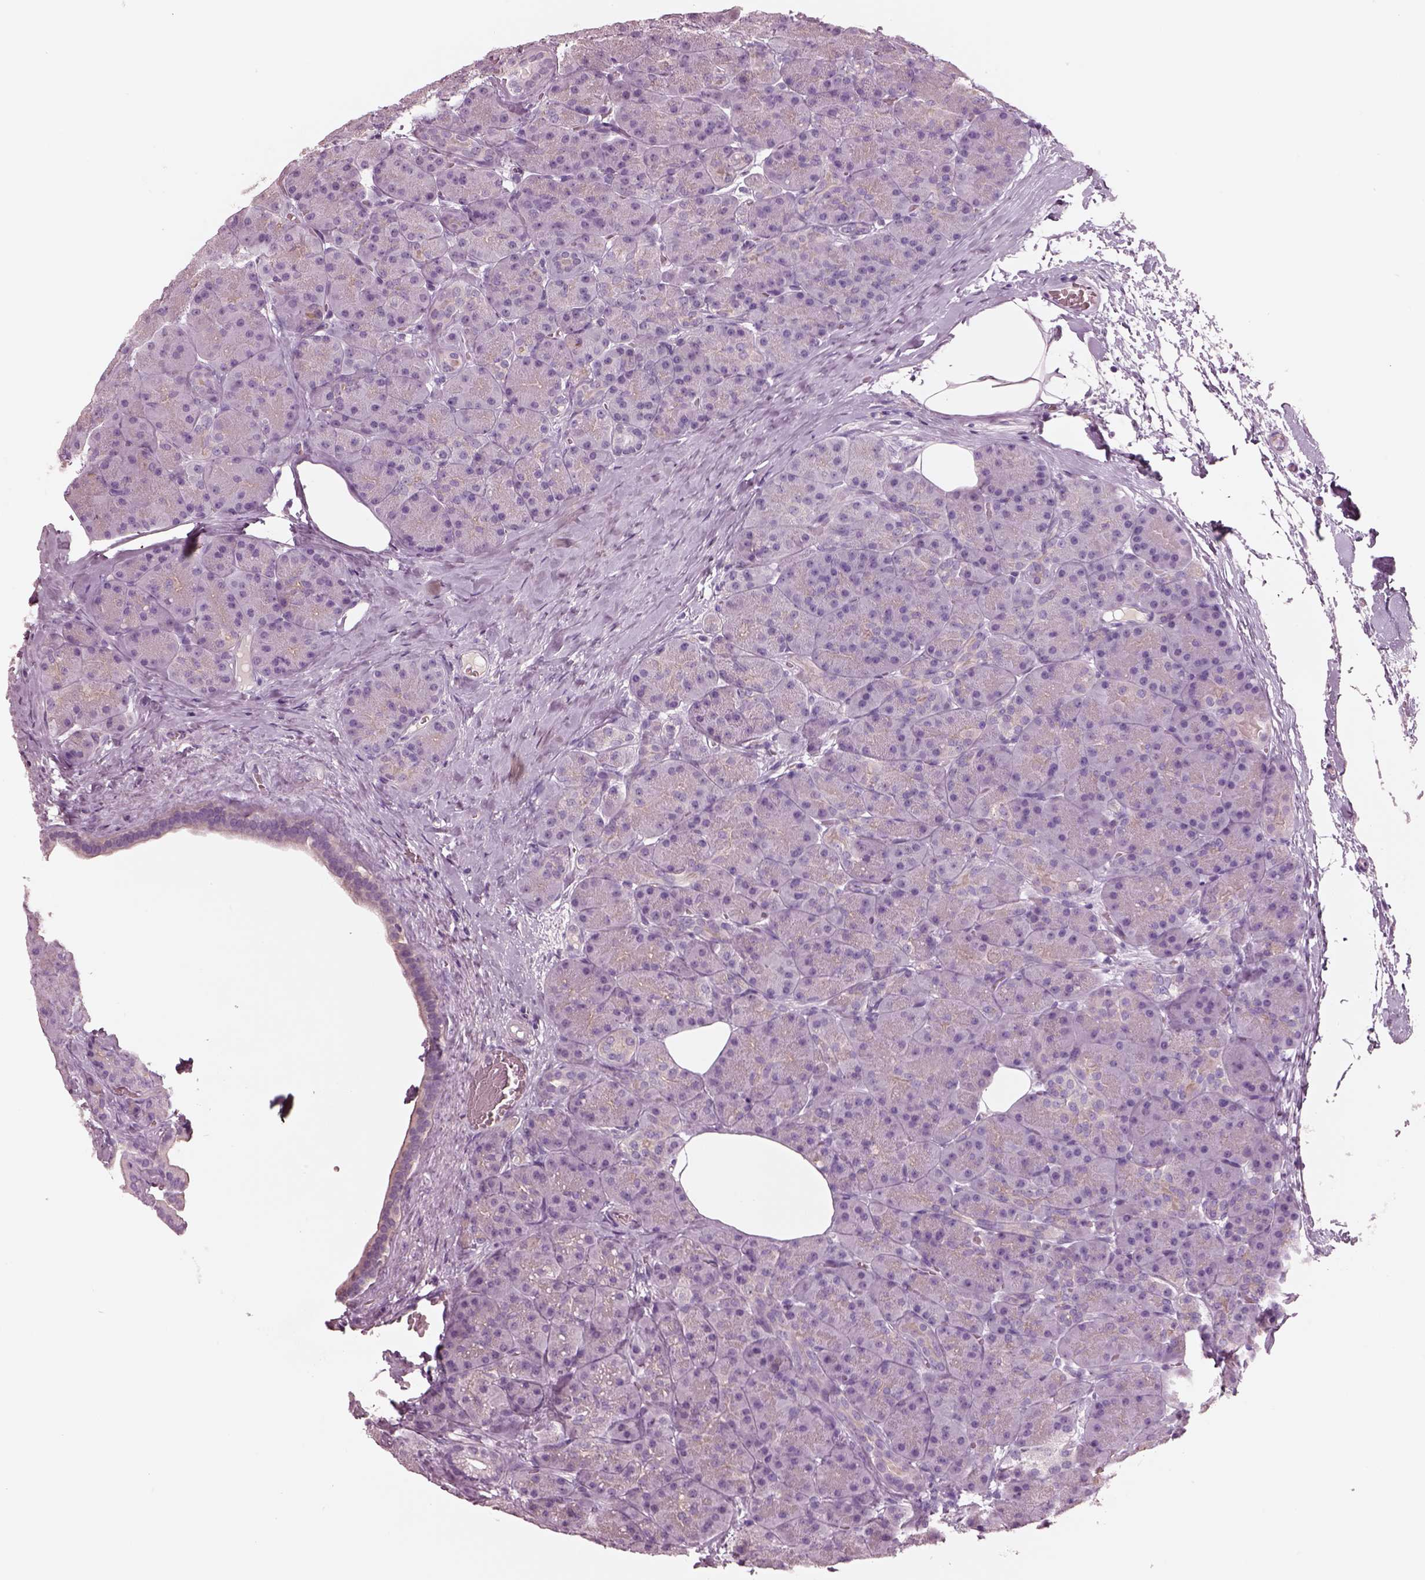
{"staining": {"intensity": "negative", "quantity": "none", "location": "none"}, "tissue": "pancreas", "cell_type": "Exocrine glandular cells", "image_type": "normal", "snomed": [{"axis": "morphology", "description": "Normal tissue, NOS"}, {"axis": "topography", "description": "Pancreas"}], "caption": "Immunohistochemistry (IHC) image of unremarkable human pancreas stained for a protein (brown), which exhibits no expression in exocrine glandular cells. (Stains: DAB (3,3'-diaminobenzidine) IHC with hematoxylin counter stain, Microscopy: brightfield microscopy at high magnification).", "gene": "IGLL1", "patient": {"sex": "male", "age": 57}}